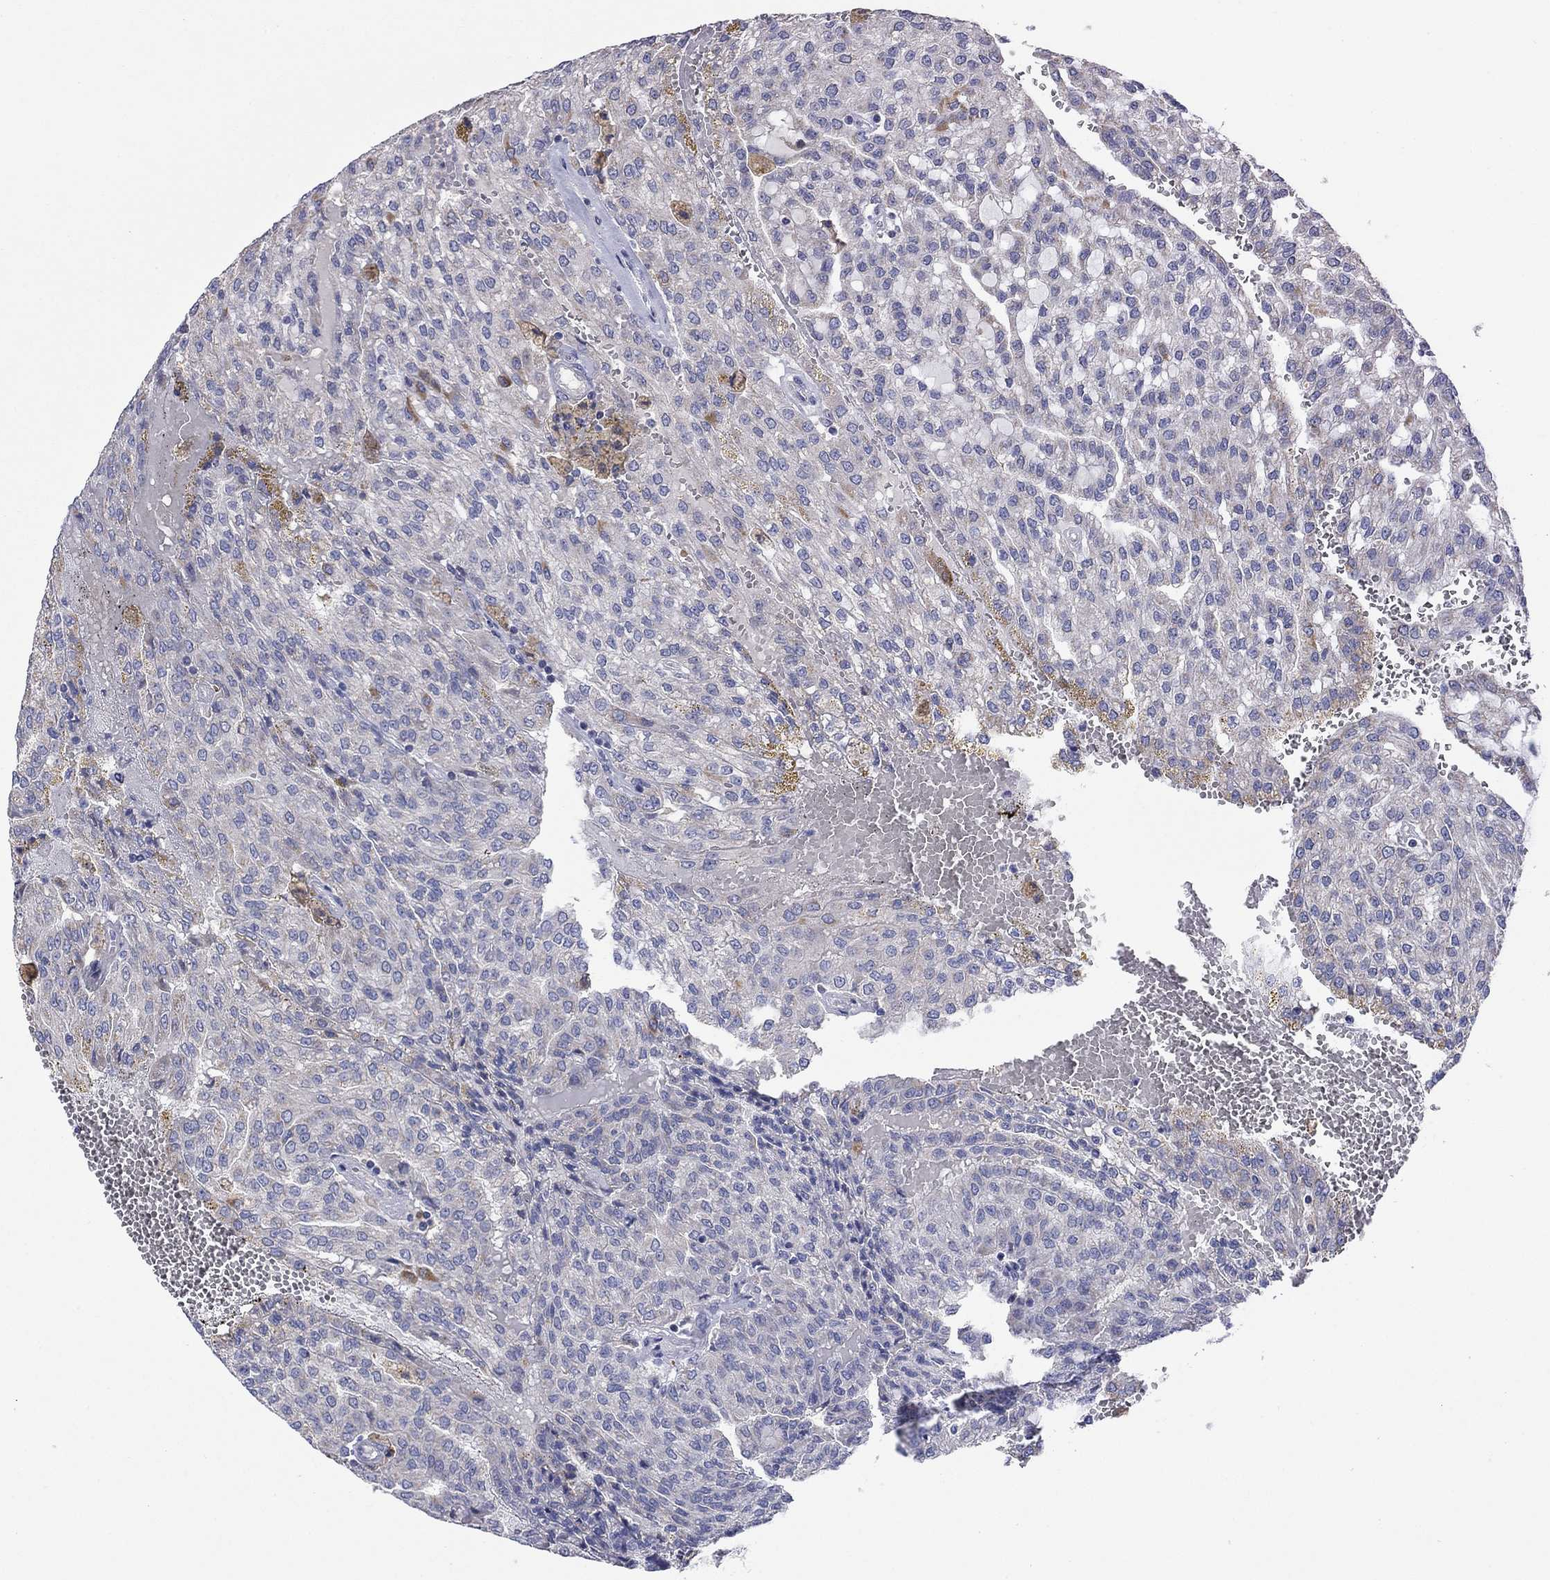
{"staining": {"intensity": "negative", "quantity": "none", "location": "none"}, "tissue": "renal cancer", "cell_type": "Tumor cells", "image_type": "cancer", "snomed": [{"axis": "morphology", "description": "Adenocarcinoma, NOS"}, {"axis": "topography", "description": "Kidney"}], "caption": "The image shows no staining of tumor cells in renal cancer.", "gene": "CLVS1", "patient": {"sex": "male", "age": 63}}